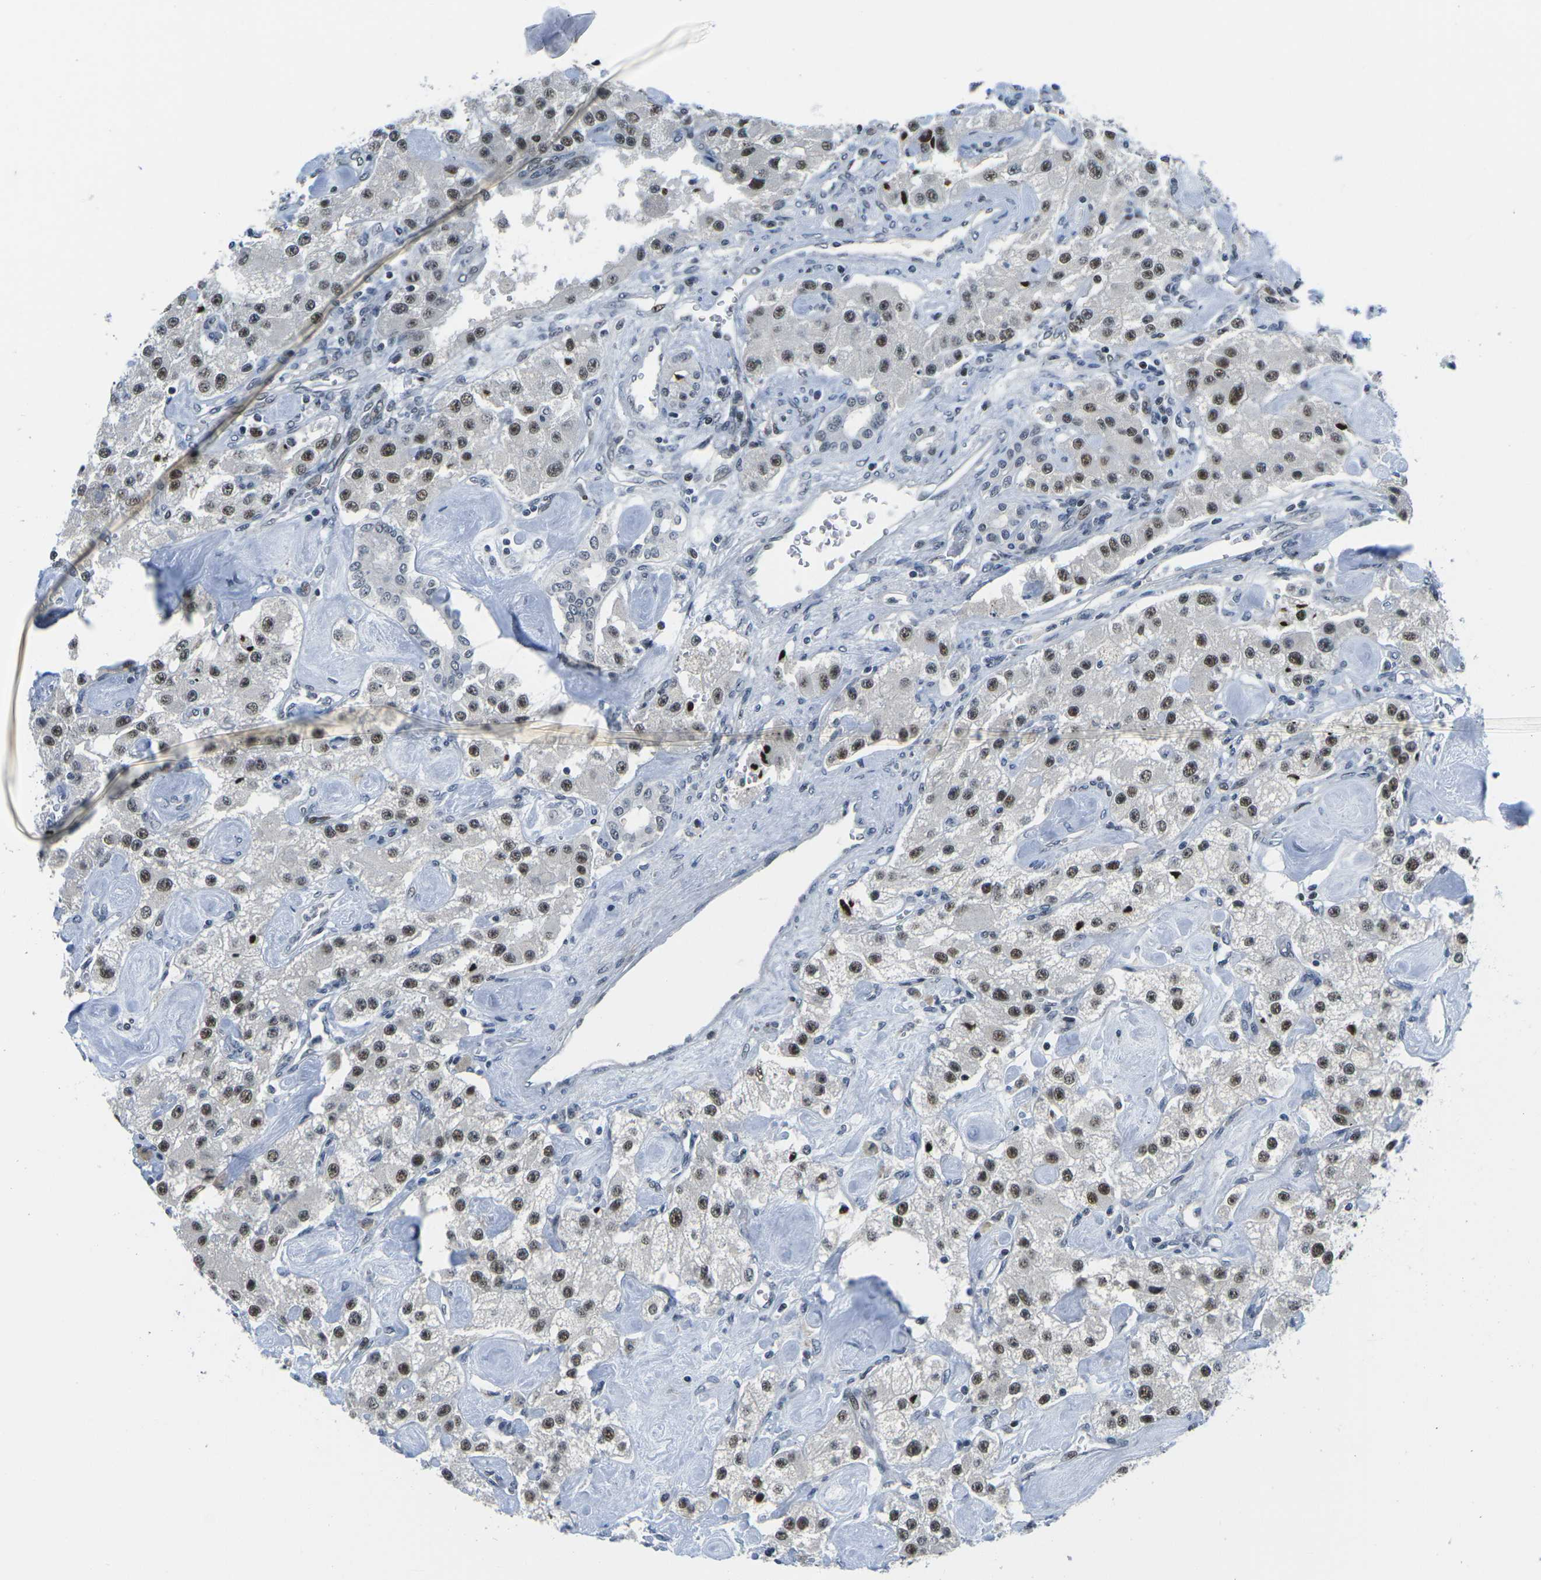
{"staining": {"intensity": "moderate", "quantity": "25%-75%", "location": "nuclear"}, "tissue": "carcinoid", "cell_type": "Tumor cells", "image_type": "cancer", "snomed": [{"axis": "morphology", "description": "Carcinoid, malignant, NOS"}, {"axis": "topography", "description": "Pancreas"}], "caption": "There is medium levels of moderate nuclear positivity in tumor cells of carcinoid, as demonstrated by immunohistochemical staining (brown color).", "gene": "PRPF8", "patient": {"sex": "male", "age": 41}}